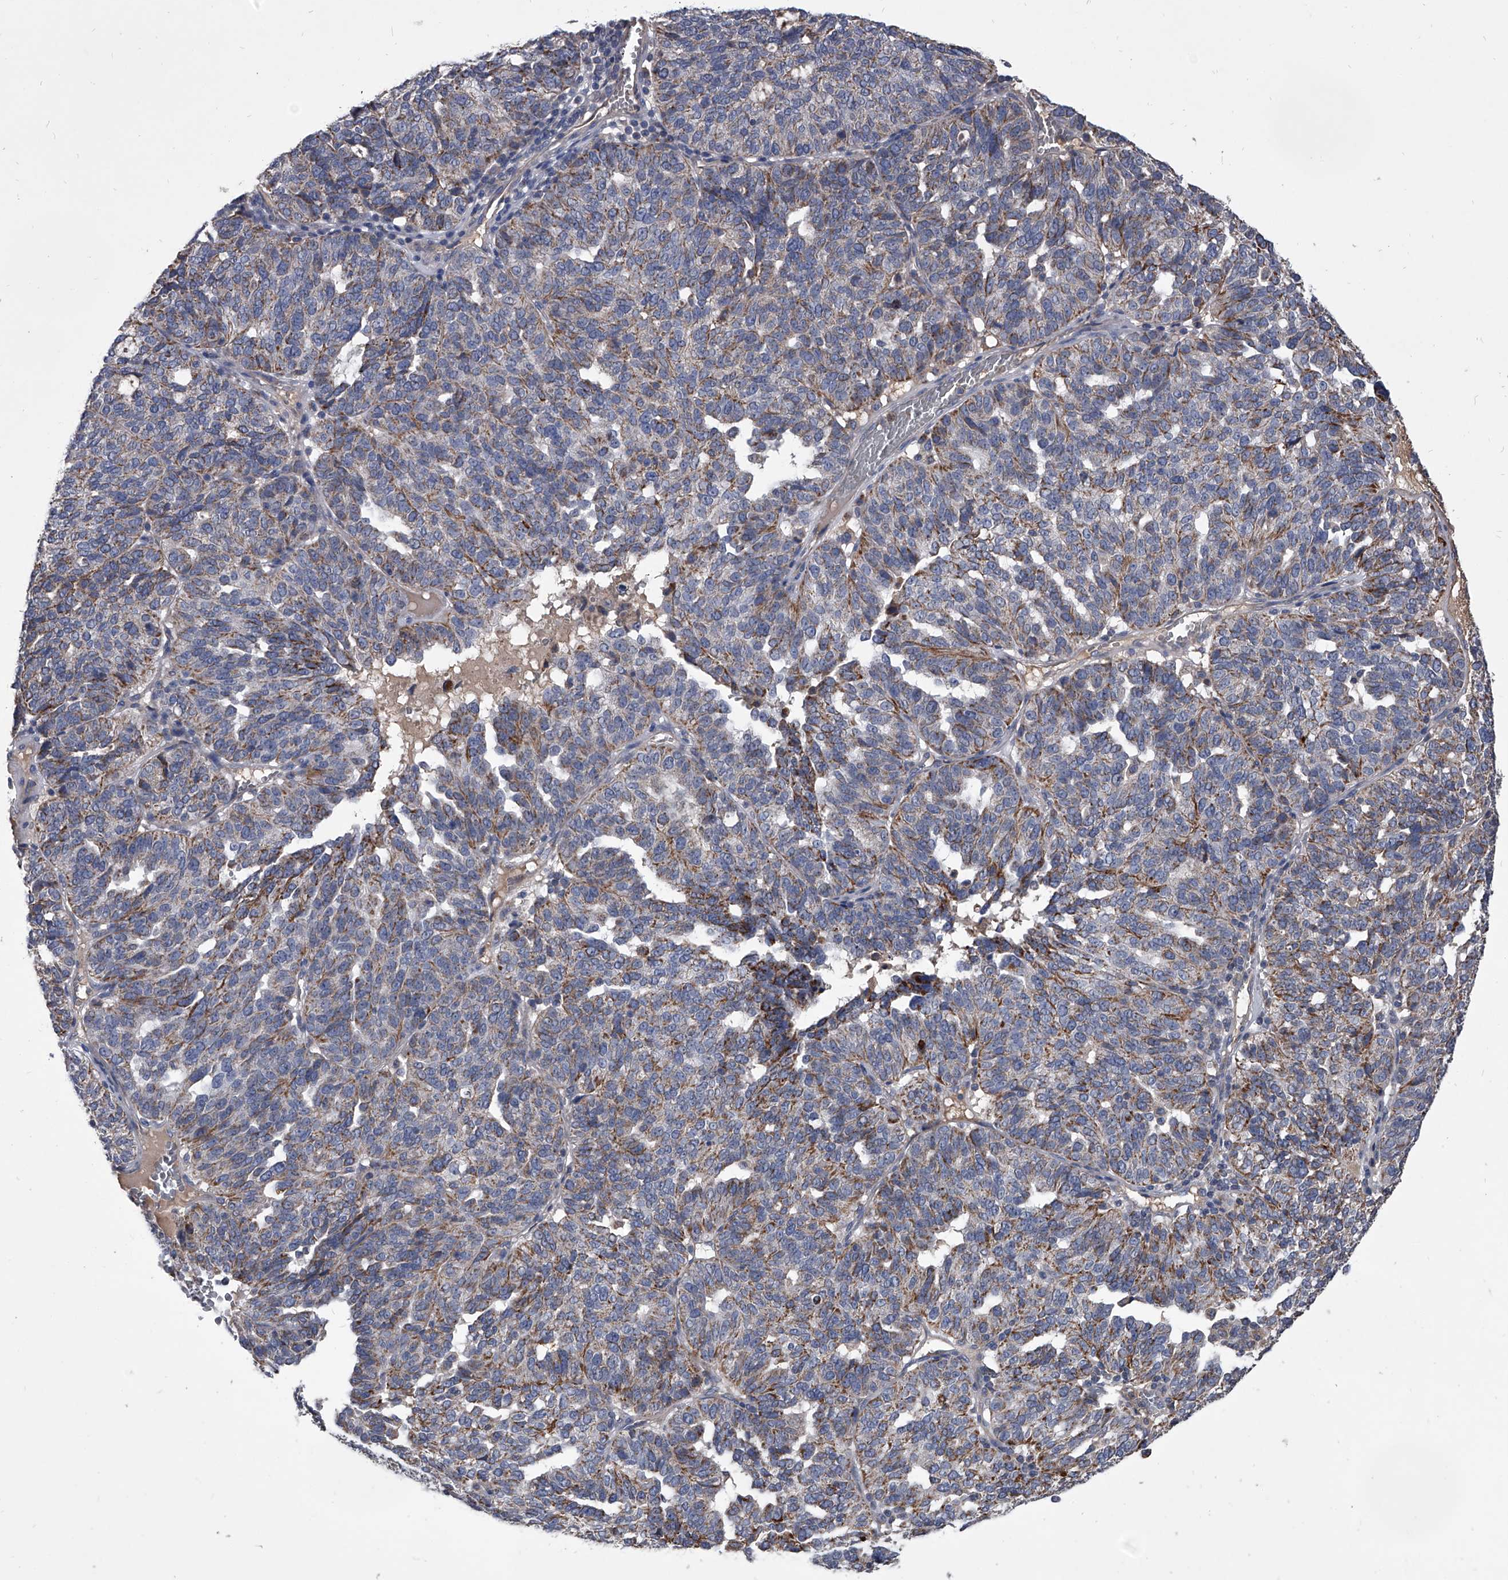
{"staining": {"intensity": "moderate", "quantity": "25%-75%", "location": "cytoplasmic/membranous"}, "tissue": "ovarian cancer", "cell_type": "Tumor cells", "image_type": "cancer", "snomed": [{"axis": "morphology", "description": "Cystadenocarcinoma, serous, NOS"}, {"axis": "topography", "description": "Ovary"}], "caption": "Moderate cytoplasmic/membranous staining is identified in about 25%-75% of tumor cells in ovarian serous cystadenocarcinoma.", "gene": "NRP1", "patient": {"sex": "female", "age": 59}}